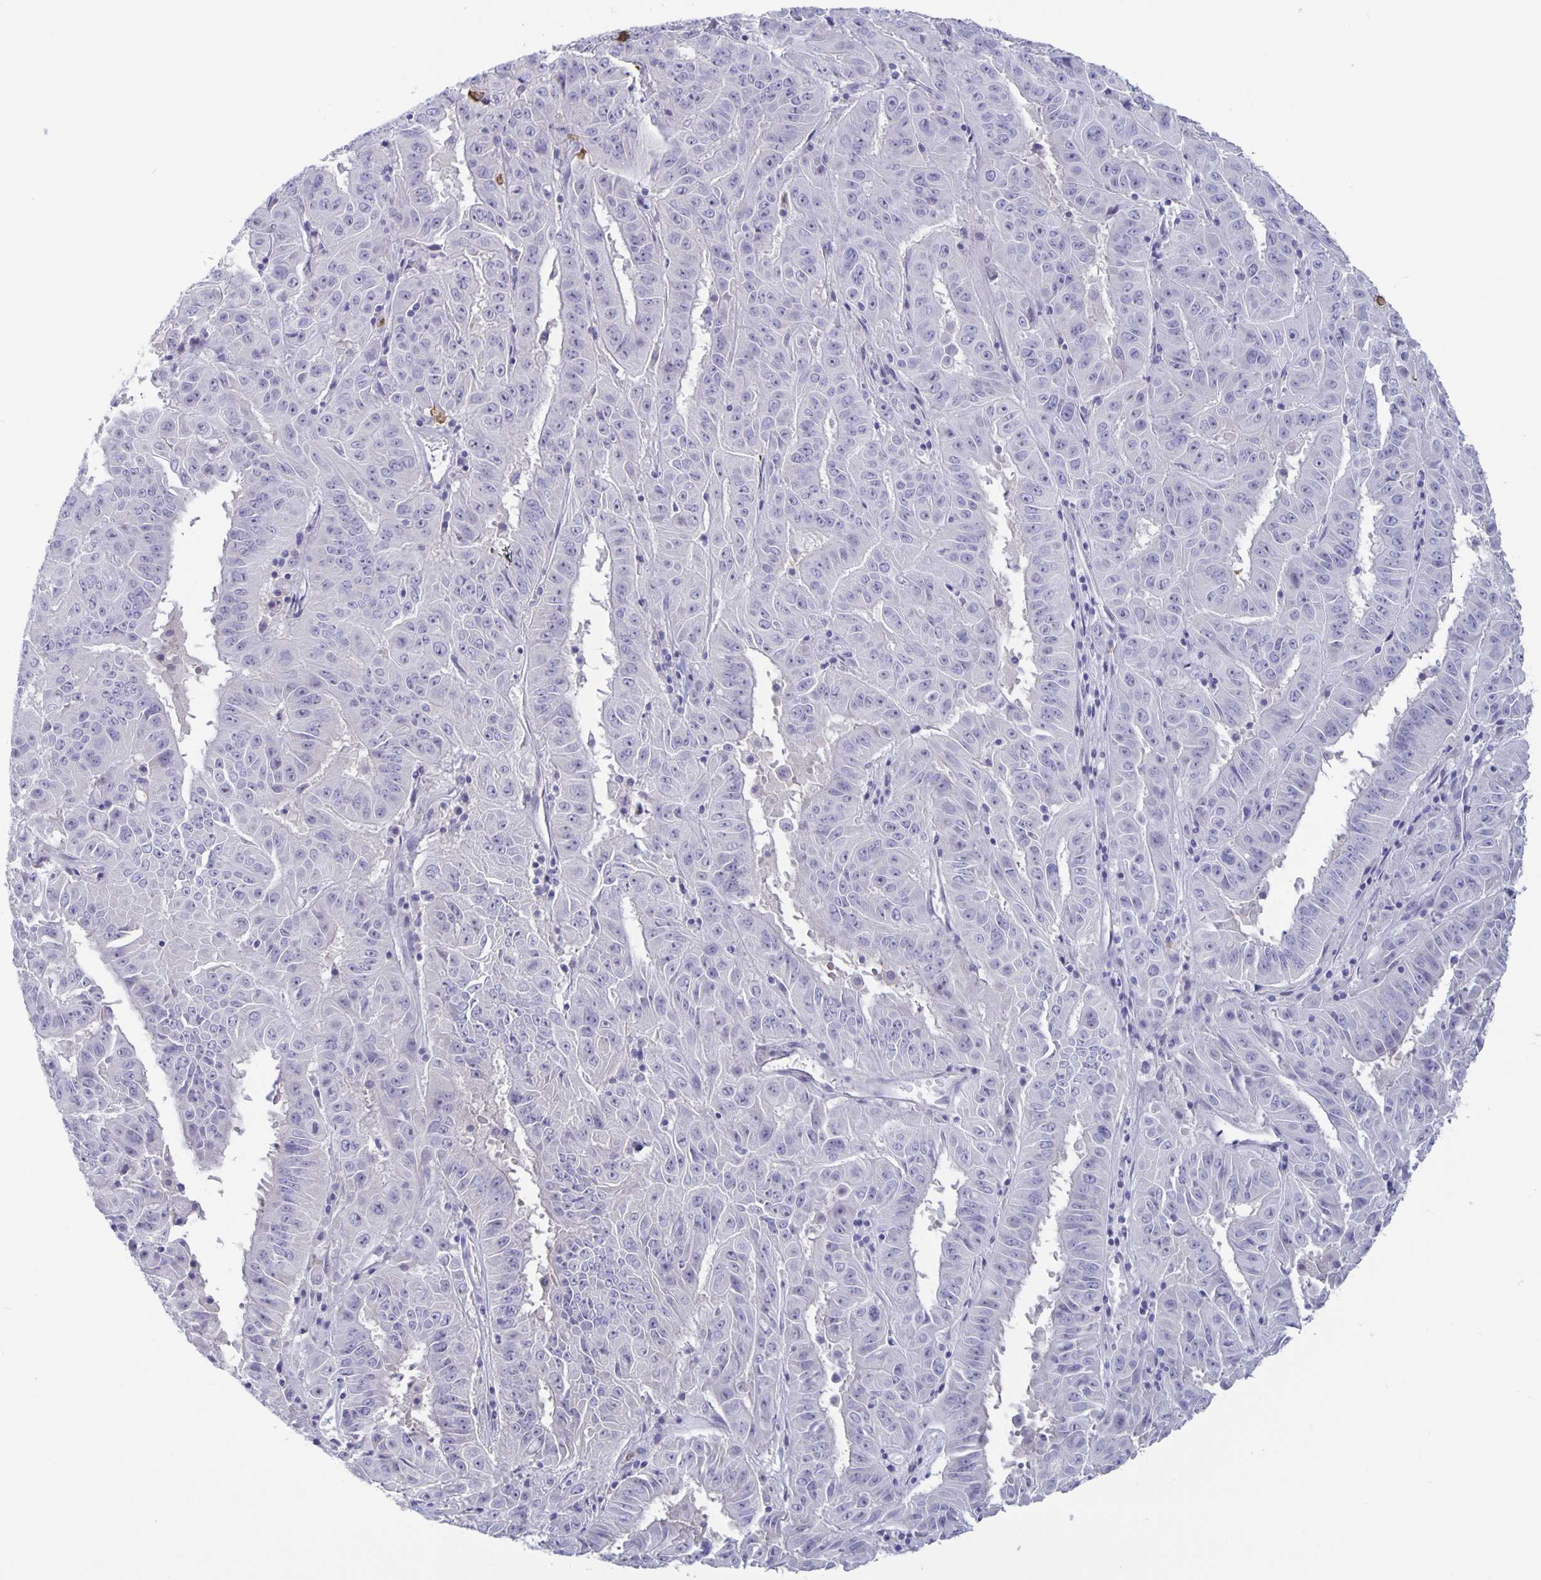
{"staining": {"intensity": "negative", "quantity": "none", "location": "none"}, "tissue": "pancreatic cancer", "cell_type": "Tumor cells", "image_type": "cancer", "snomed": [{"axis": "morphology", "description": "Adenocarcinoma, NOS"}, {"axis": "topography", "description": "Pancreas"}], "caption": "A photomicrograph of human pancreatic cancer is negative for staining in tumor cells.", "gene": "PLCB3", "patient": {"sex": "male", "age": 63}}